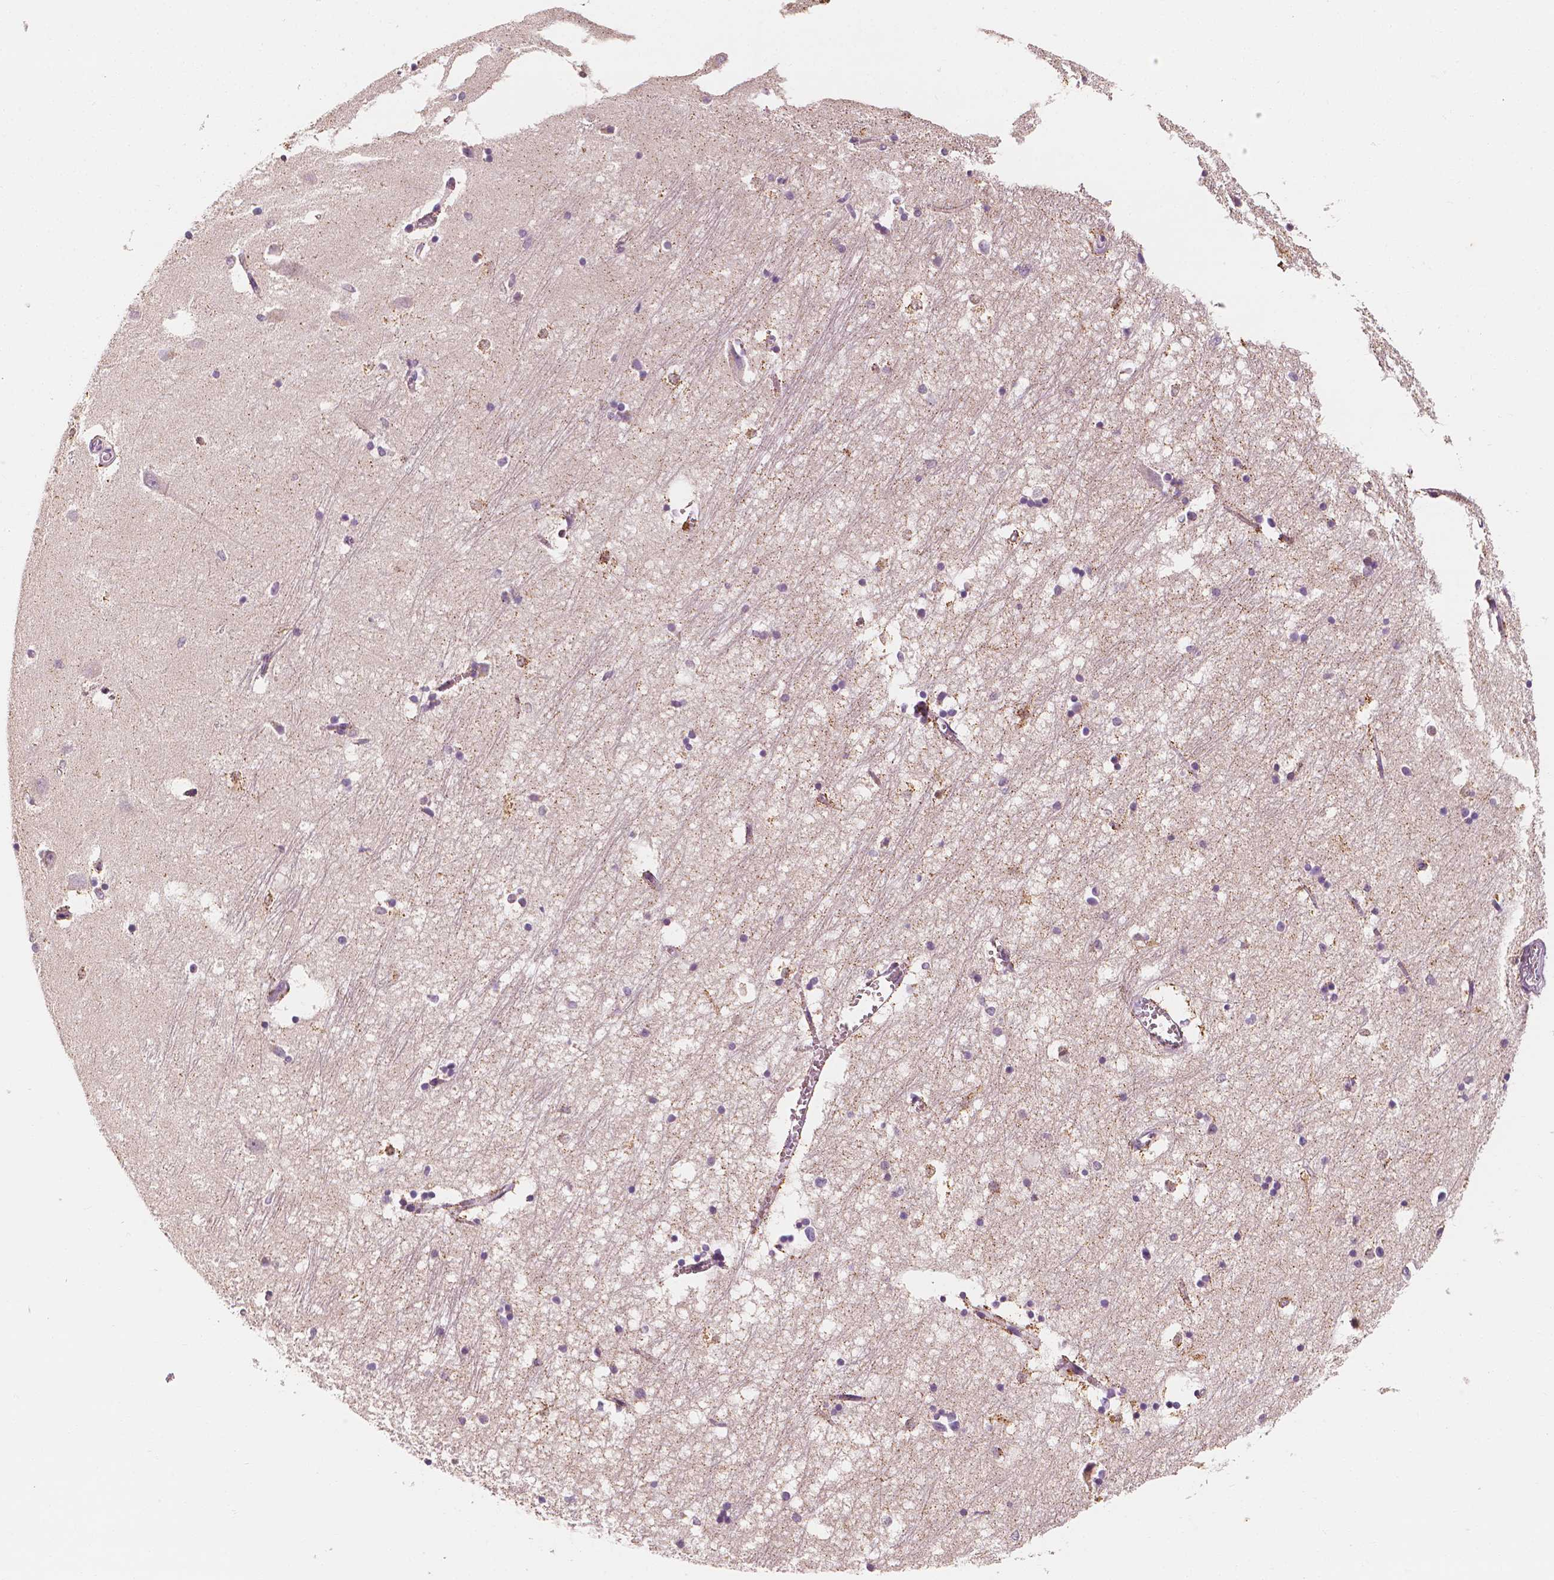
{"staining": {"intensity": "weak", "quantity": "<25%", "location": "cytoplasmic/membranous"}, "tissue": "hippocampus", "cell_type": "Glial cells", "image_type": "normal", "snomed": [{"axis": "morphology", "description": "Normal tissue, NOS"}, {"axis": "topography", "description": "Lateral ventricle wall"}, {"axis": "topography", "description": "Hippocampus"}], "caption": "This is an immunohistochemistry (IHC) histopathology image of unremarkable human hippocampus. There is no positivity in glial cells.", "gene": "SHPK", "patient": {"sex": "female", "age": 63}}